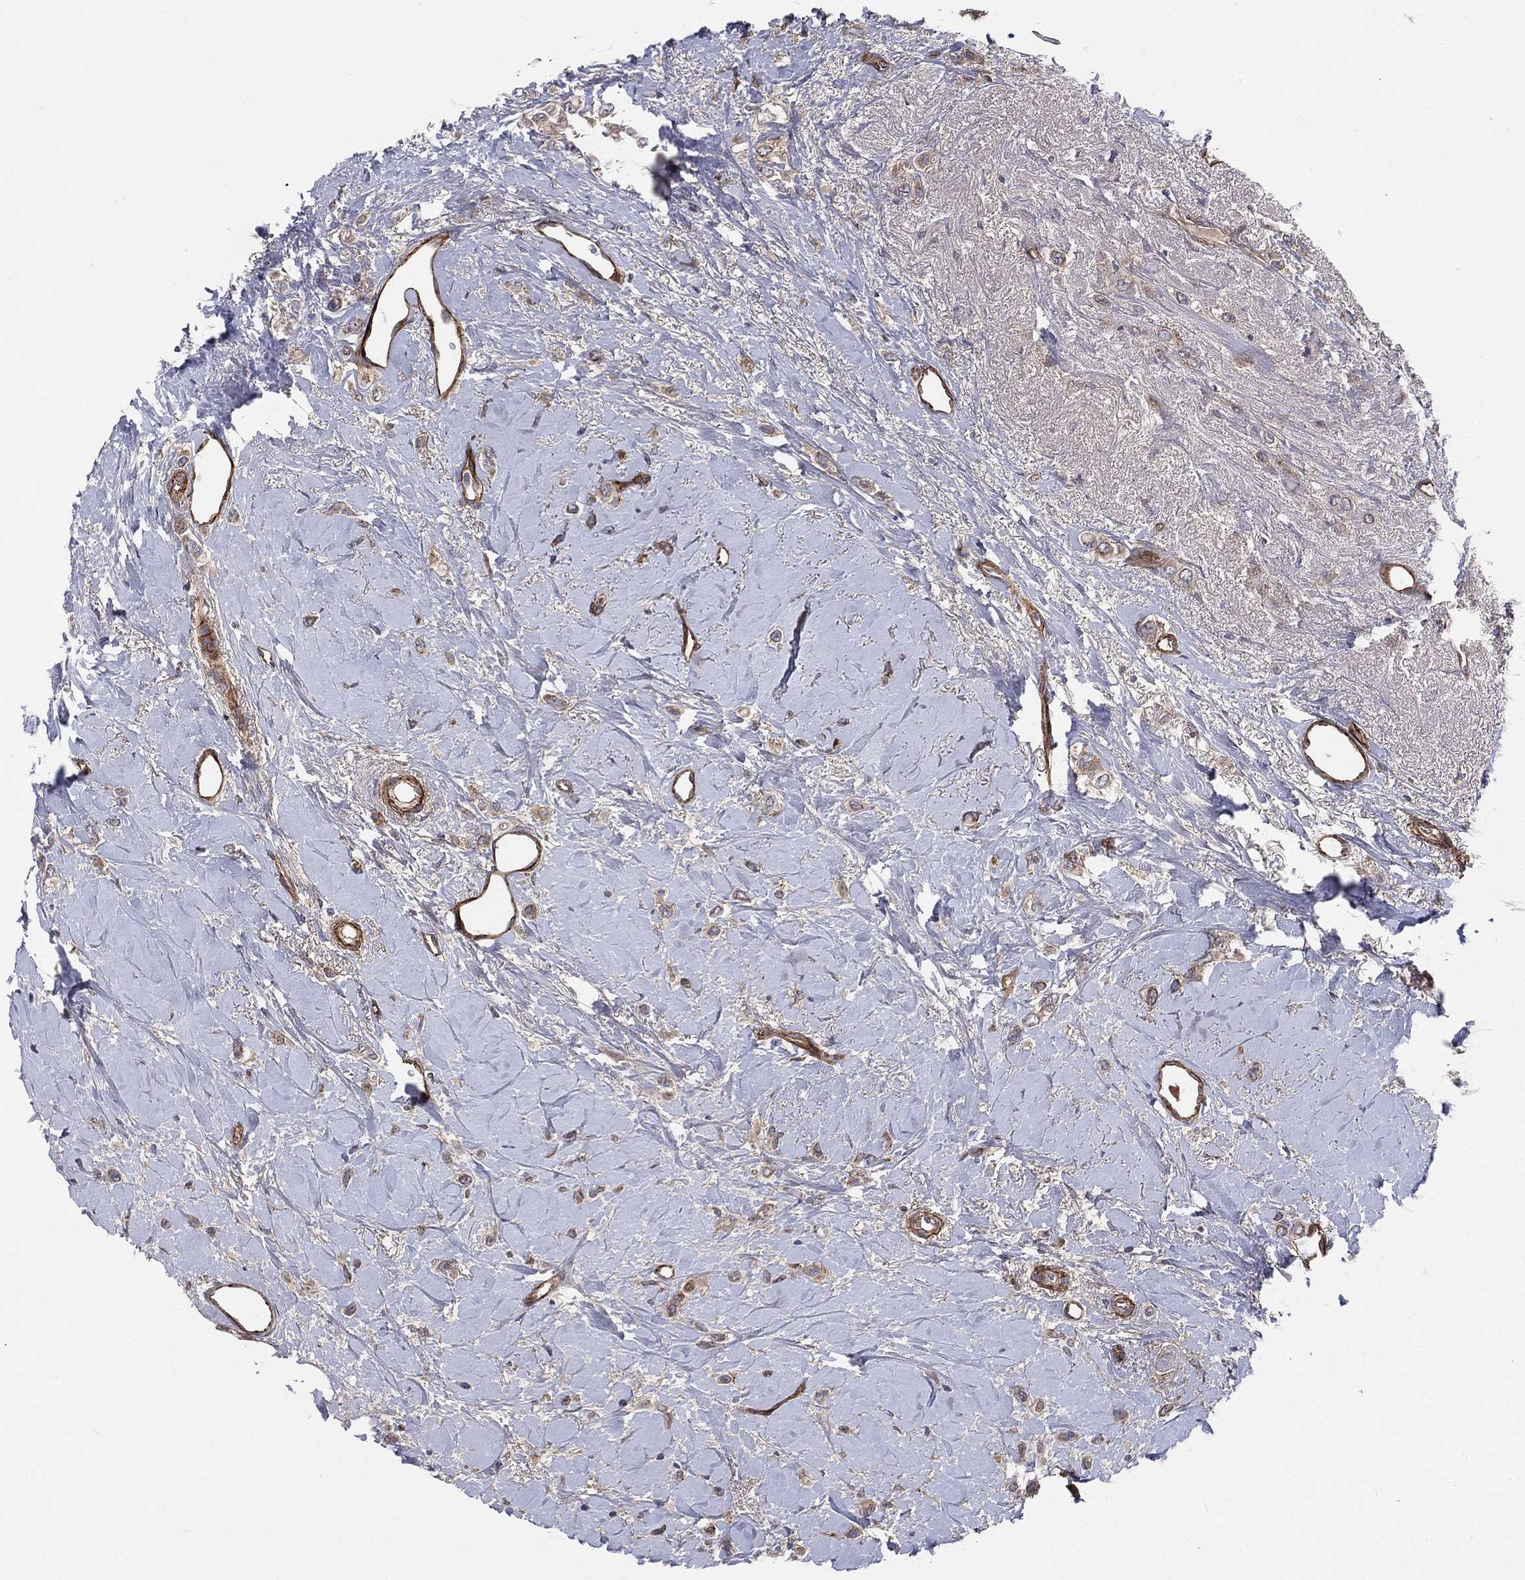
{"staining": {"intensity": "weak", "quantity": "25%-75%", "location": "cytoplasmic/membranous"}, "tissue": "breast cancer", "cell_type": "Tumor cells", "image_type": "cancer", "snomed": [{"axis": "morphology", "description": "Lobular carcinoma"}, {"axis": "topography", "description": "Breast"}], "caption": "Immunohistochemistry of breast cancer (lobular carcinoma) exhibits low levels of weak cytoplasmic/membranous positivity in about 25%-75% of tumor cells.", "gene": "ENTPD1", "patient": {"sex": "female", "age": 66}}